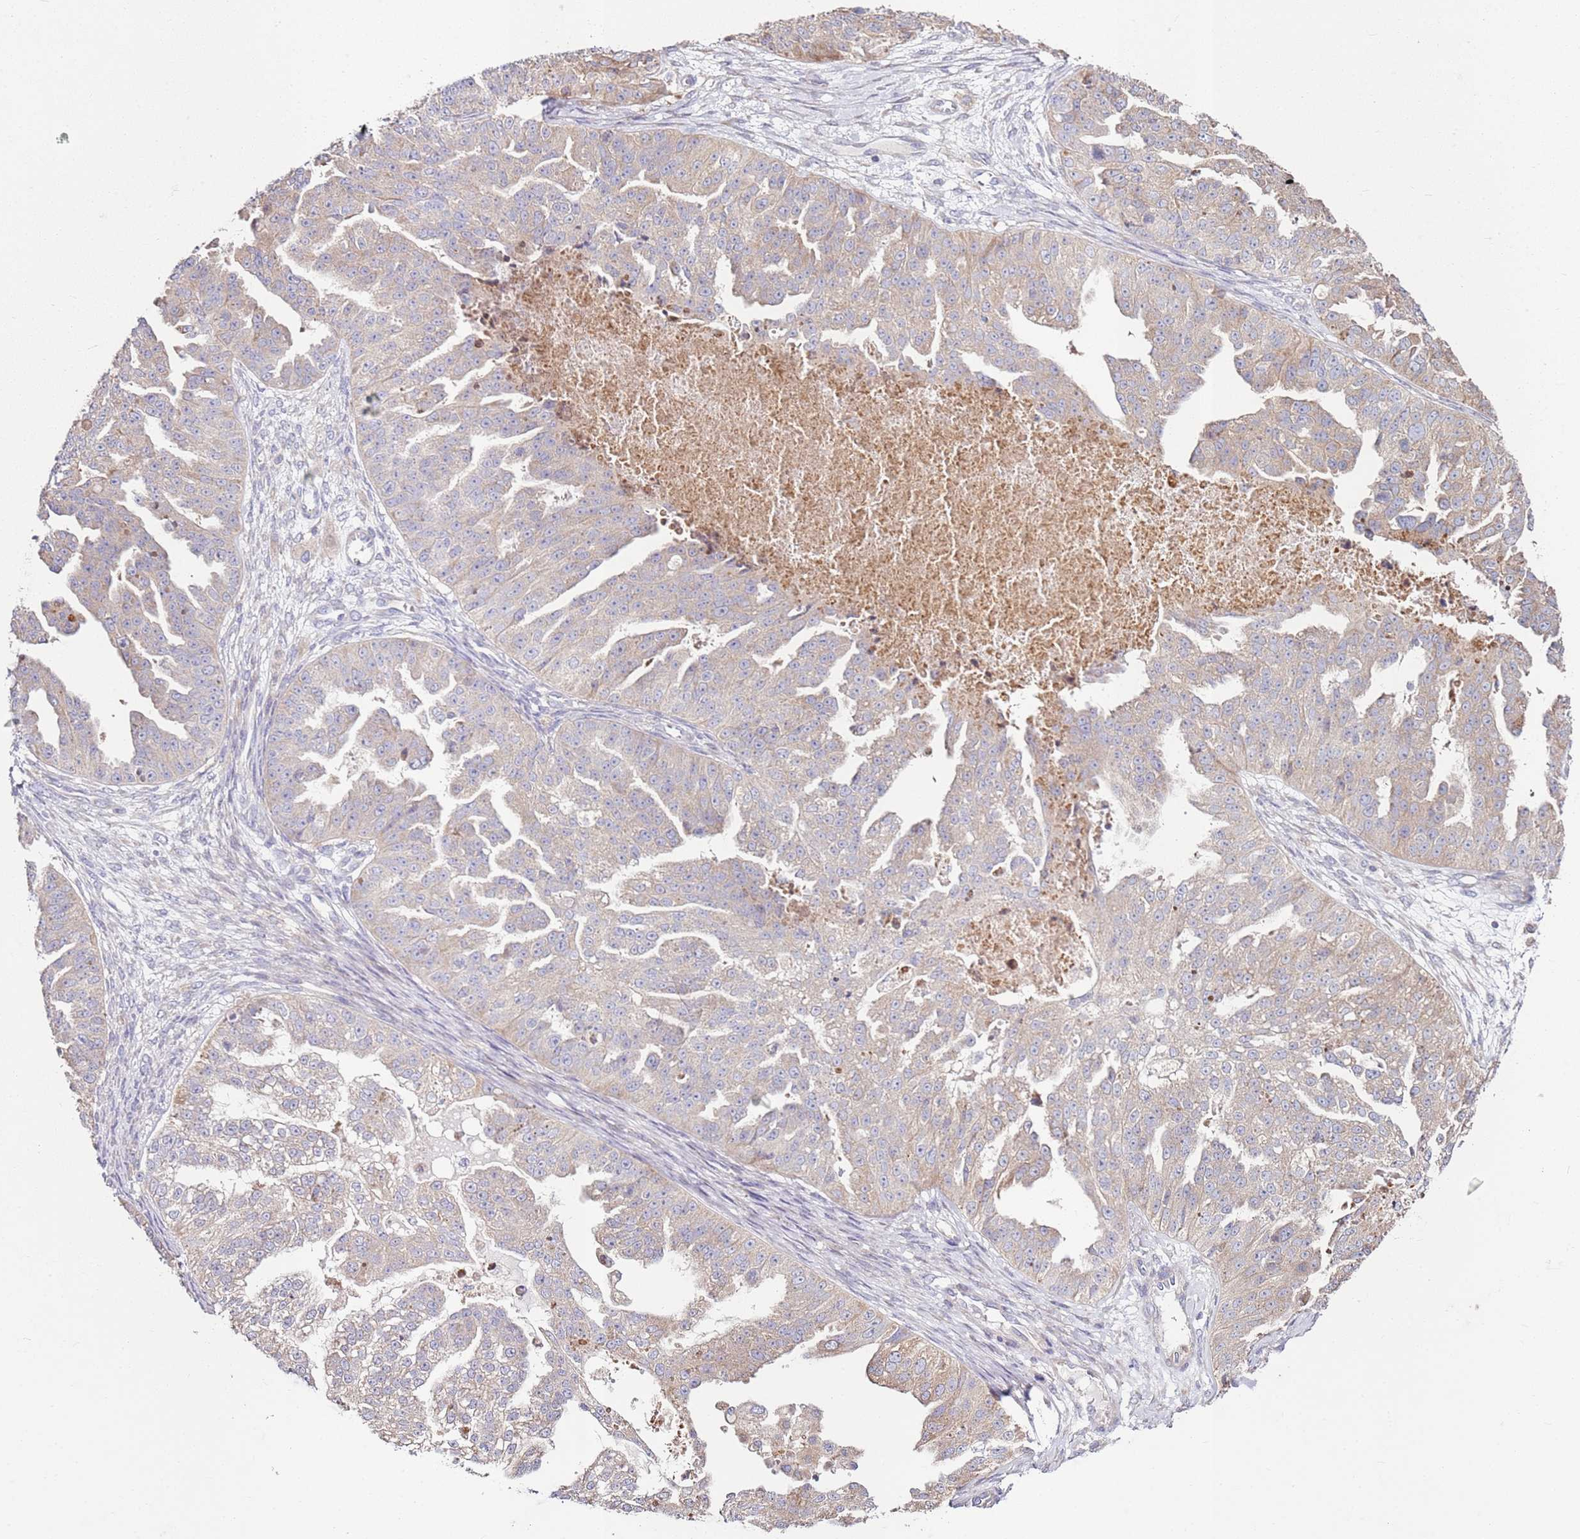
{"staining": {"intensity": "weak", "quantity": ">75%", "location": "cytoplasmic/membranous"}, "tissue": "ovarian cancer", "cell_type": "Tumor cells", "image_type": "cancer", "snomed": [{"axis": "morphology", "description": "Cystadenocarcinoma, serous, NOS"}, {"axis": "topography", "description": "Ovary"}], "caption": "The image displays a brown stain indicating the presence of a protein in the cytoplasmic/membranous of tumor cells in serous cystadenocarcinoma (ovarian). The protein of interest is stained brown, and the nuclei are stained in blue (DAB (3,3'-diaminobenzidine) IHC with brightfield microscopy, high magnification).", "gene": "CNOT9", "patient": {"sex": "female", "age": 58}}